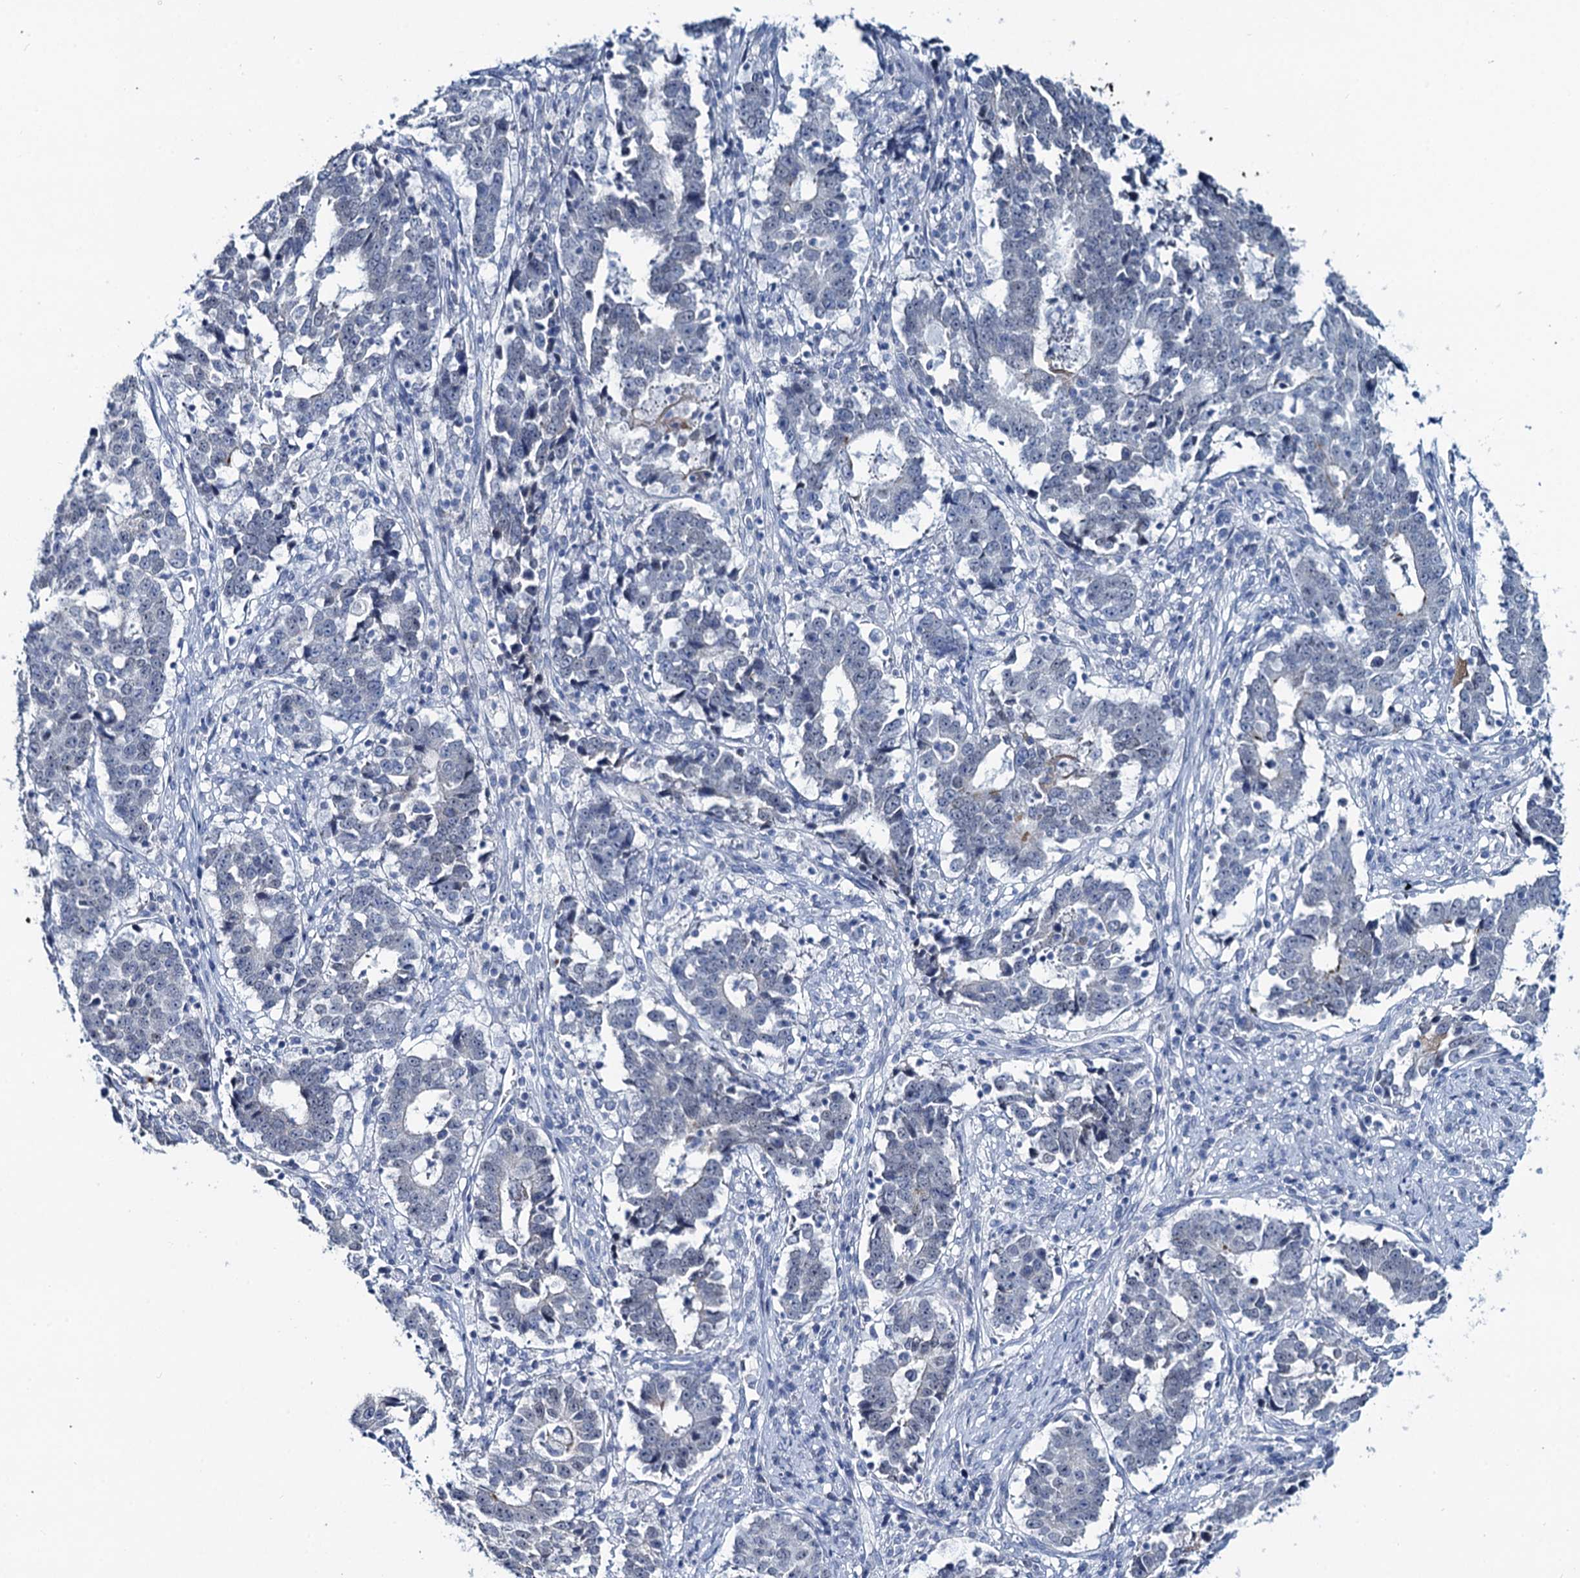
{"staining": {"intensity": "negative", "quantity": "none", "location": "none"}, "tissue": "stomach cancer", "cell_type": "Tumor cells", "image_type": "cancer", "snomed": [{"axis": "morphology", "description": "Adenocarcinoma, NOS"}, {"axis": "topography", "description": "Stomach"}], "caption": "This is a image of IHC staining of stomach adenocarcinoma, which shows no expression in tumor cells. (Brightfield microscopy of DAB (3,3'-diaminobenzidine) immunohistochemistry at high magnification).", "gene": "TOX3", "patient": {"sex": "male", "age": 59}}